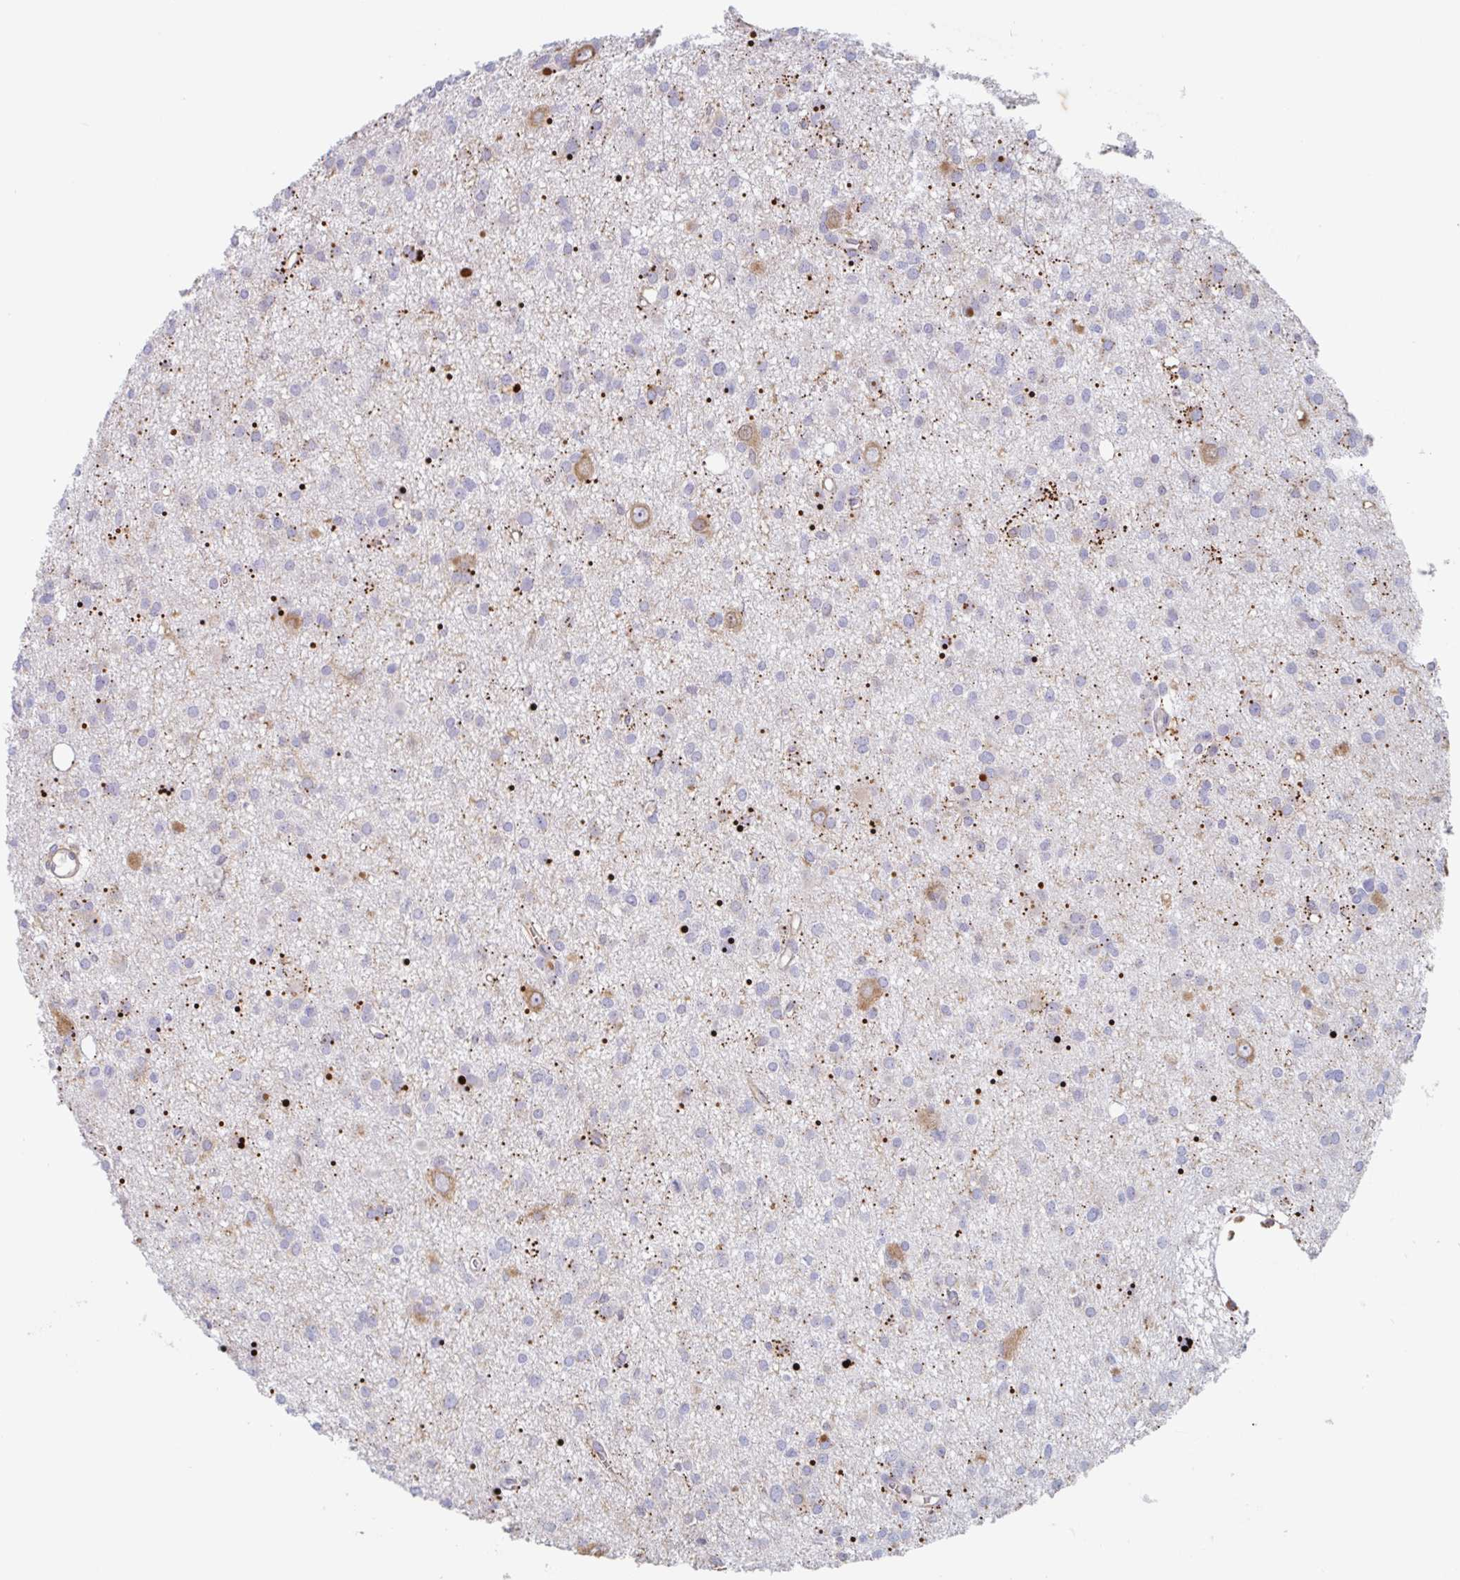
{"staining": {"intensity": "negative", "quantity": "none", "location": "none"}, "tissue": "glioma", "cell_type": "Tumor cells", "image_type": "cancer", "snomed": [{"axis": "morphology", "description": "Glioma, malignant, High grade"}, {"axis": "topography", "description": "Brain"}], "caption": "Tumor cells show no significant protein expression in malignant glioma (high-grade). The staining was performed using DAB (3,3'-diaminobenzidine) to visualize the protein expression in brown, while the nuclei were stained in blue with hematoxylin (Magnification: 20x).", "gene": "MANBA", "patient": {"sex": "male", "age": 23}}